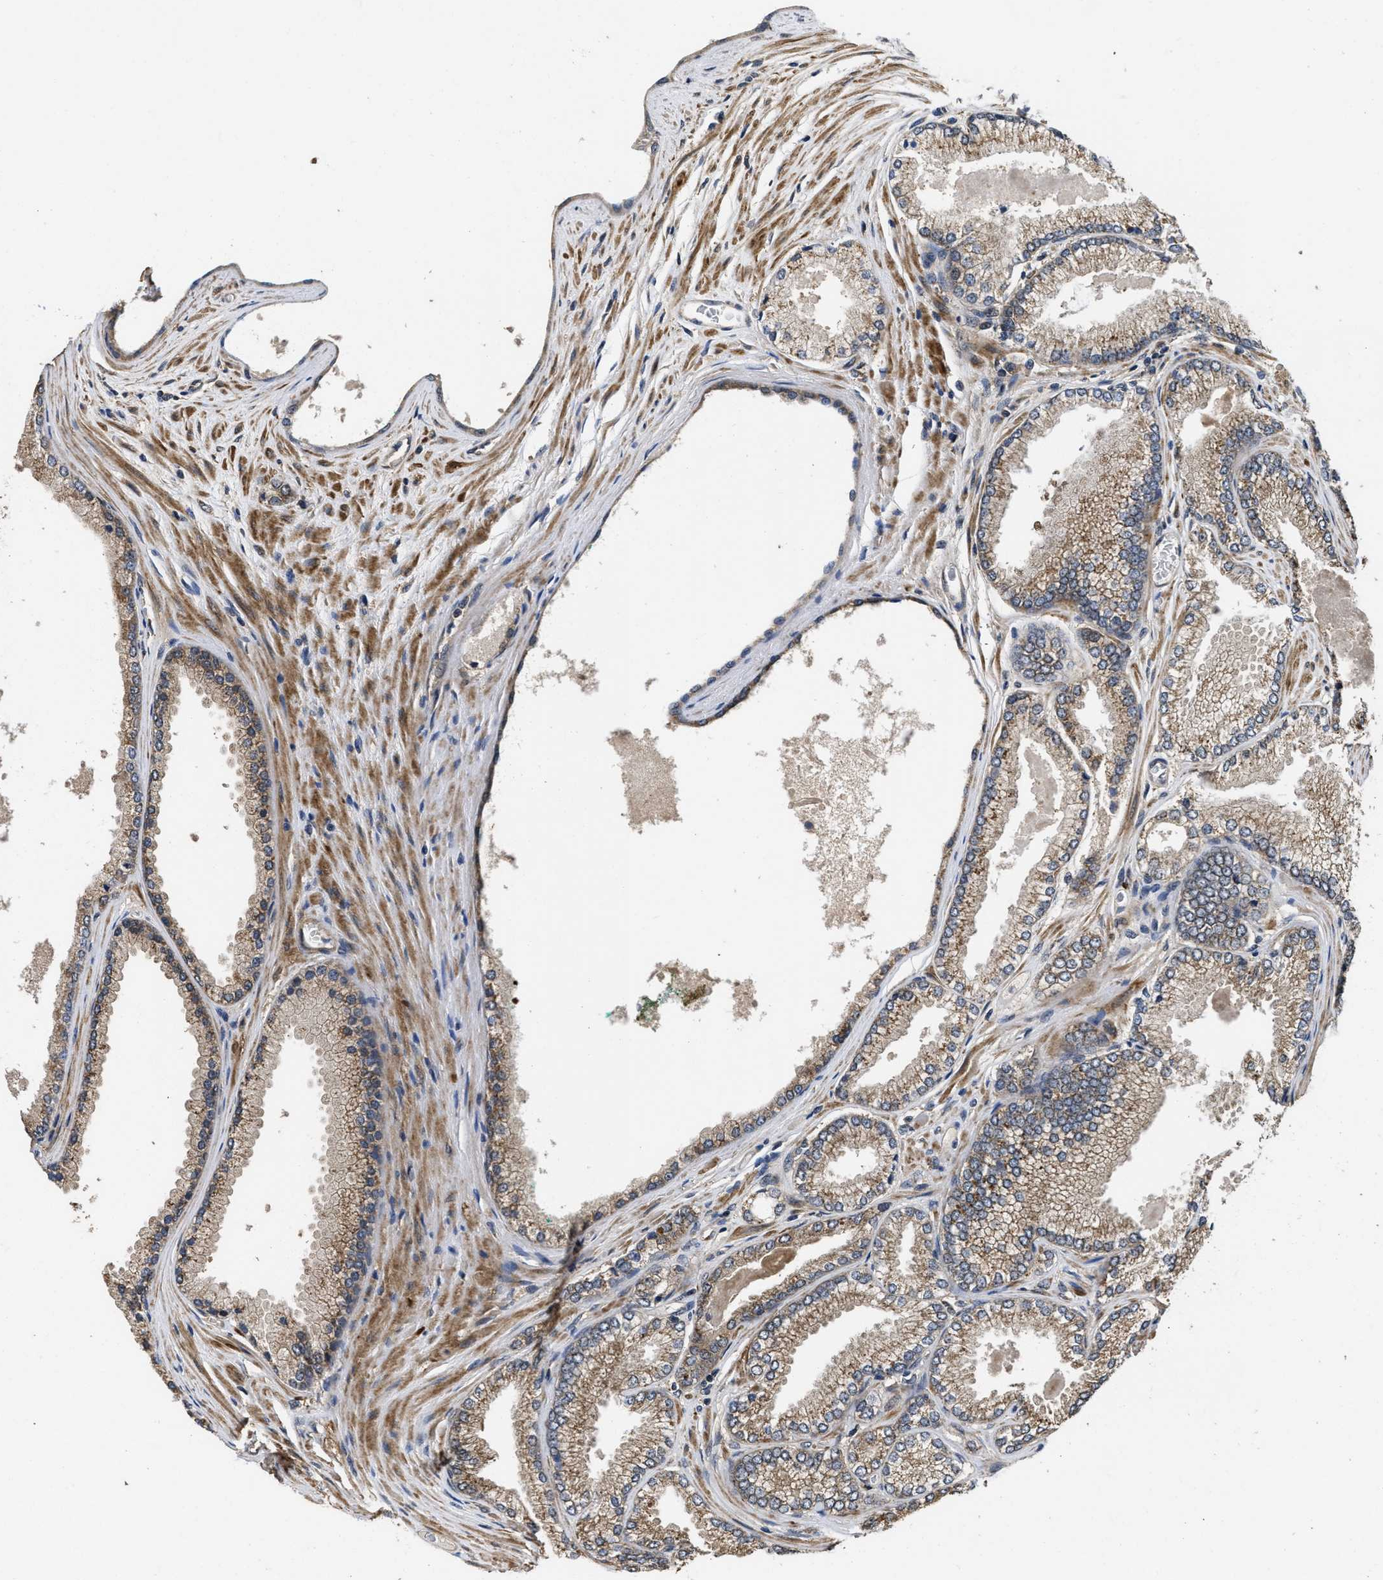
{"staining": {"intensity": "moderate", "quantity": ">75%", "location": "cytoplasmic/membranous"}, "tissue": "prostate cancer", "cell_type": "Tumor cells", "image_type": "cancer", "snomed": [{"axis": "morphology", "description": "Adenocarcinoma, High grade"}, {"axis": "topography", "description": "Prostate"}], "caption": "Immunohistochemical staining of human adenocarcinoma (high-grade) (prostate) reveals medium levels of moderate cytoplasmic/membranous protein expression in about >75% of tumor cells.", "gene": "FZD6", "patient": {"sex": "male", "age": 71}}